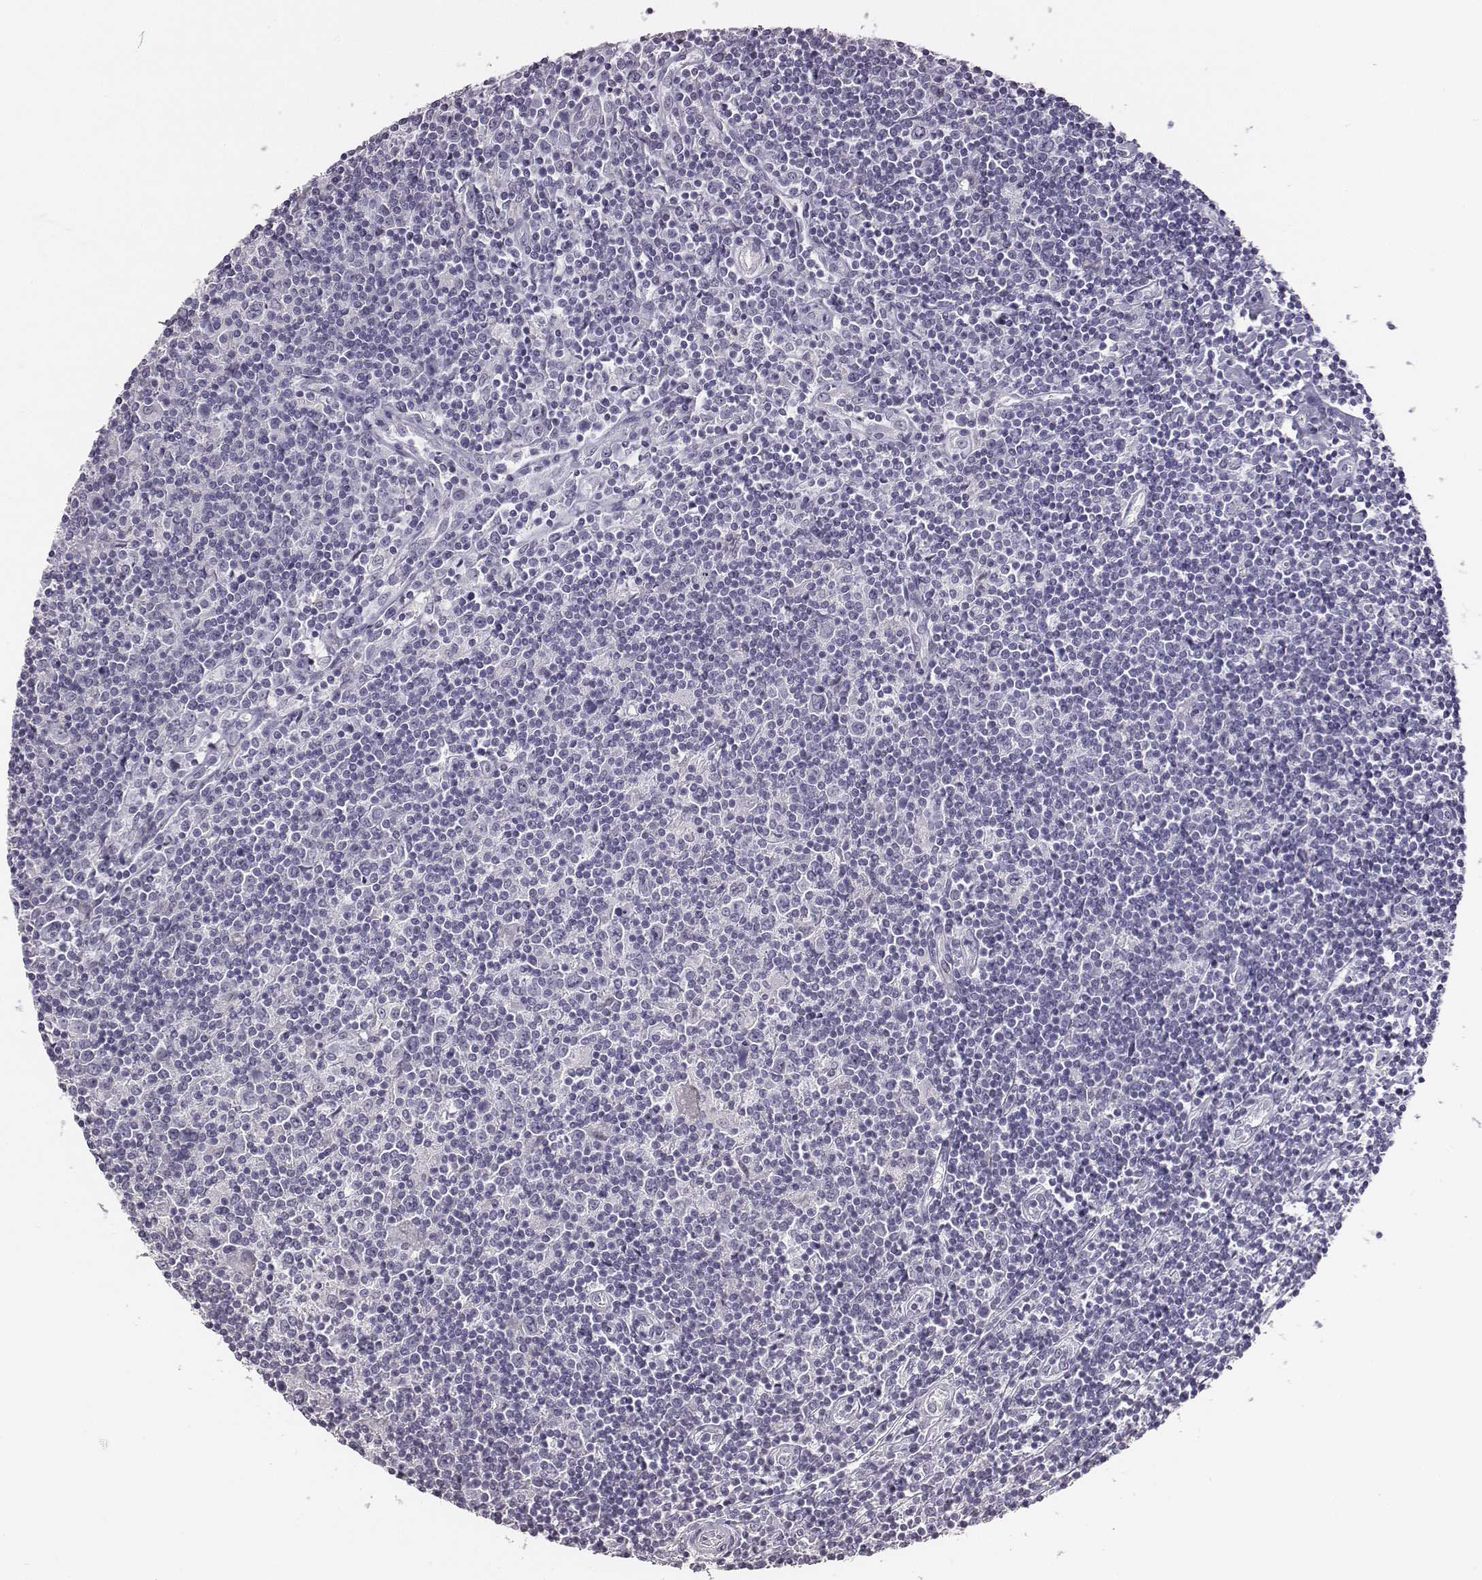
{"staining": {"intensity": "negative", "quantity": "none", "location": "none"}, "tissue": "lymphoma", "cell_type": "Tumor cells", "image_type": "cancer", "snomed": [{"axis": "morphology", "description": "Hodgkin's disease, NOS"}, {"axis": "topography", "description": "Lymph node"}], "caption": "Tumor cells are negative for brown protein staining in Hodgkin's disease.", "gene": "ADAM7", "patient": {"sex": "male", "age": 40}}